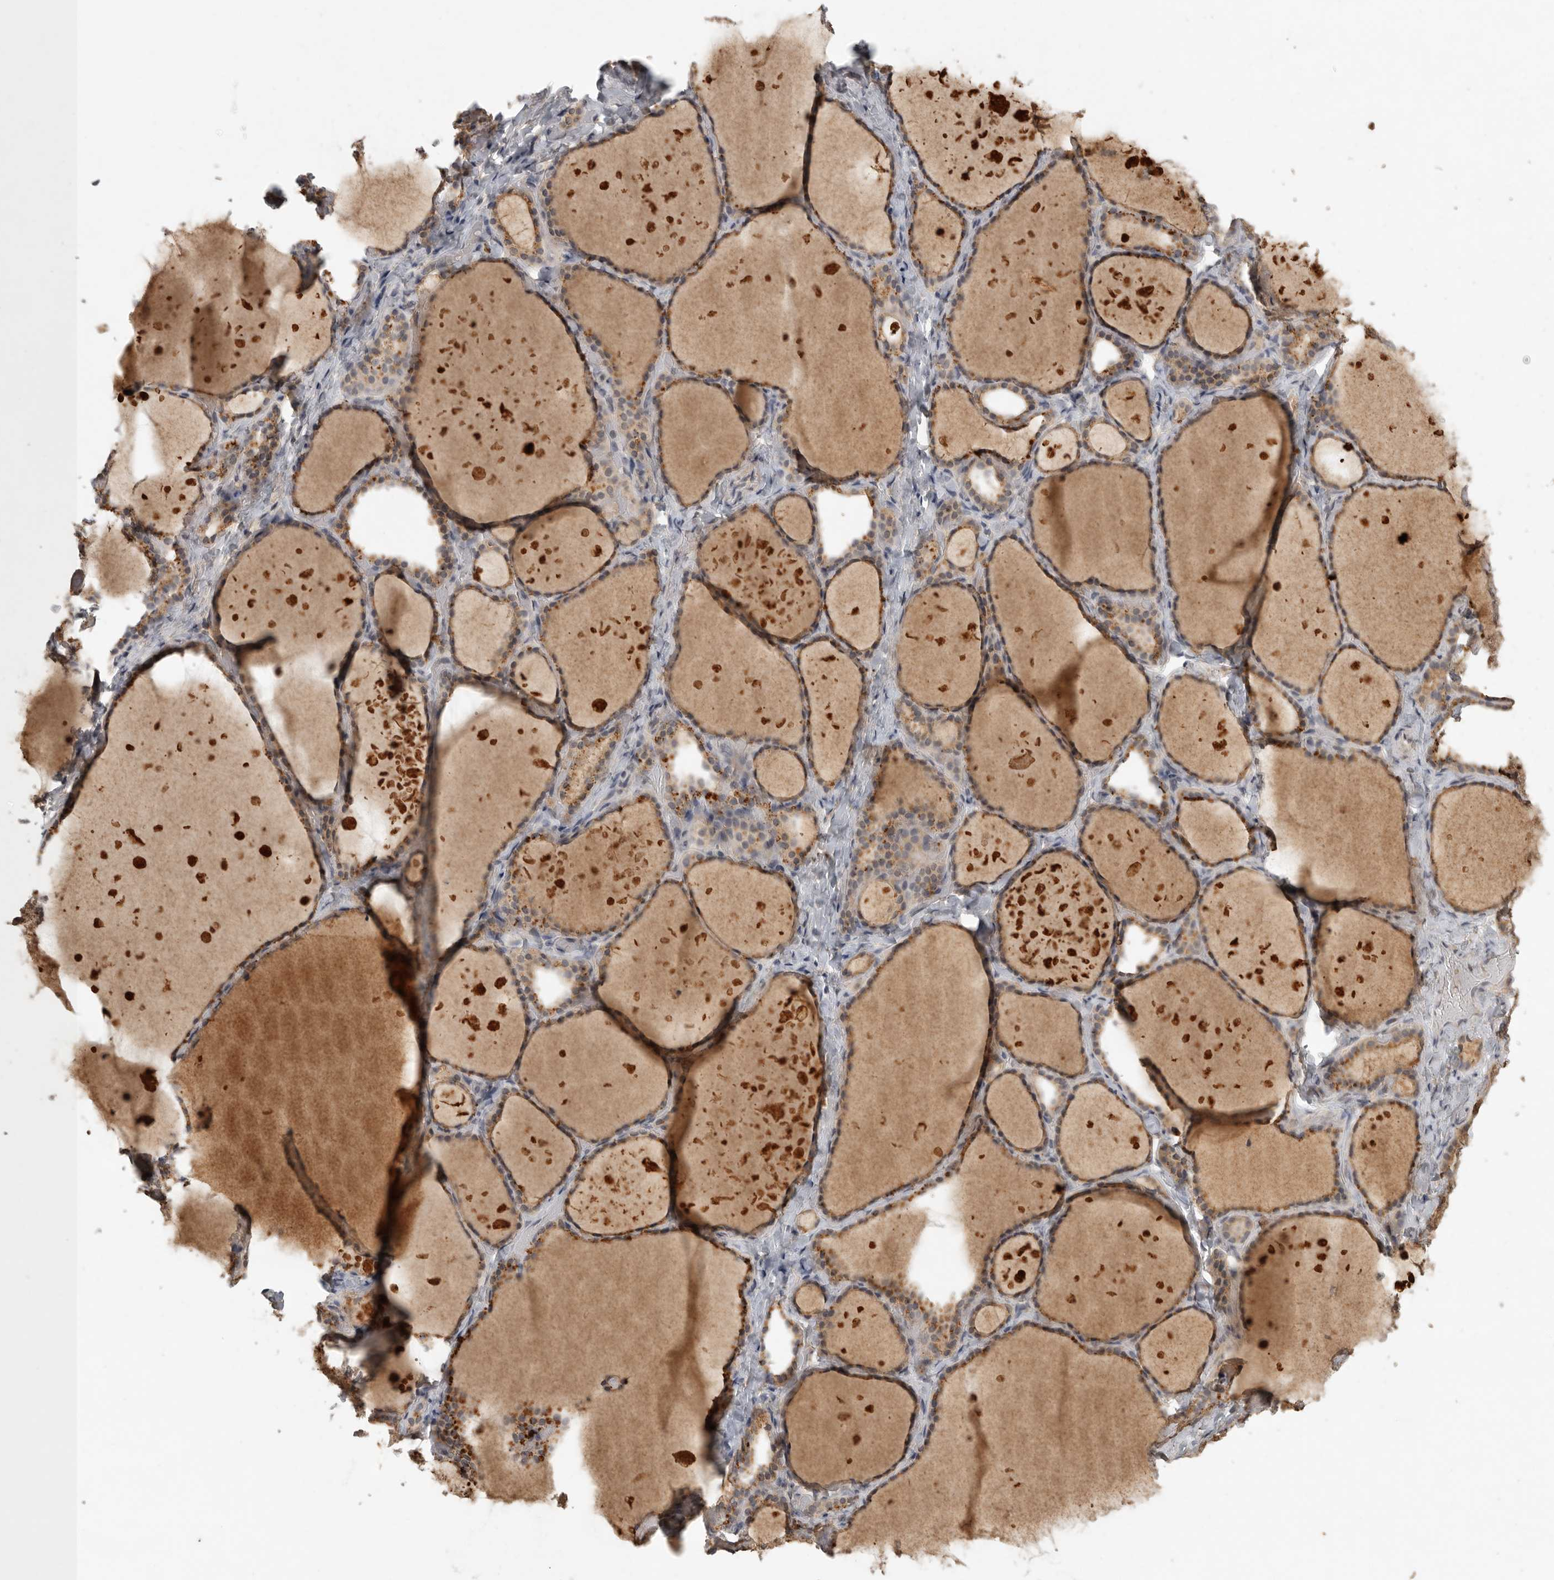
{"staining": {"intensity": "weak", "quantity": ">75%", "location": "cytoplasmic/membranous"}, "tissue": "thyroid gland", "cell_type": "Glandular cells", "image_type": "normal", "snomed": [{"axis": "morphology", "description": "Normal tissue, NOS"}, {"axis": "topography", "description": "Thyroid gland"}], "caption": "Human thyroid gland stained for a protein (brown) displays weak cytoplasmic/membranous positive staining in approximately >75% of glandular cells.", "gene": "ADAMTS4", "patient": {"sex": "female", "age": 44}}